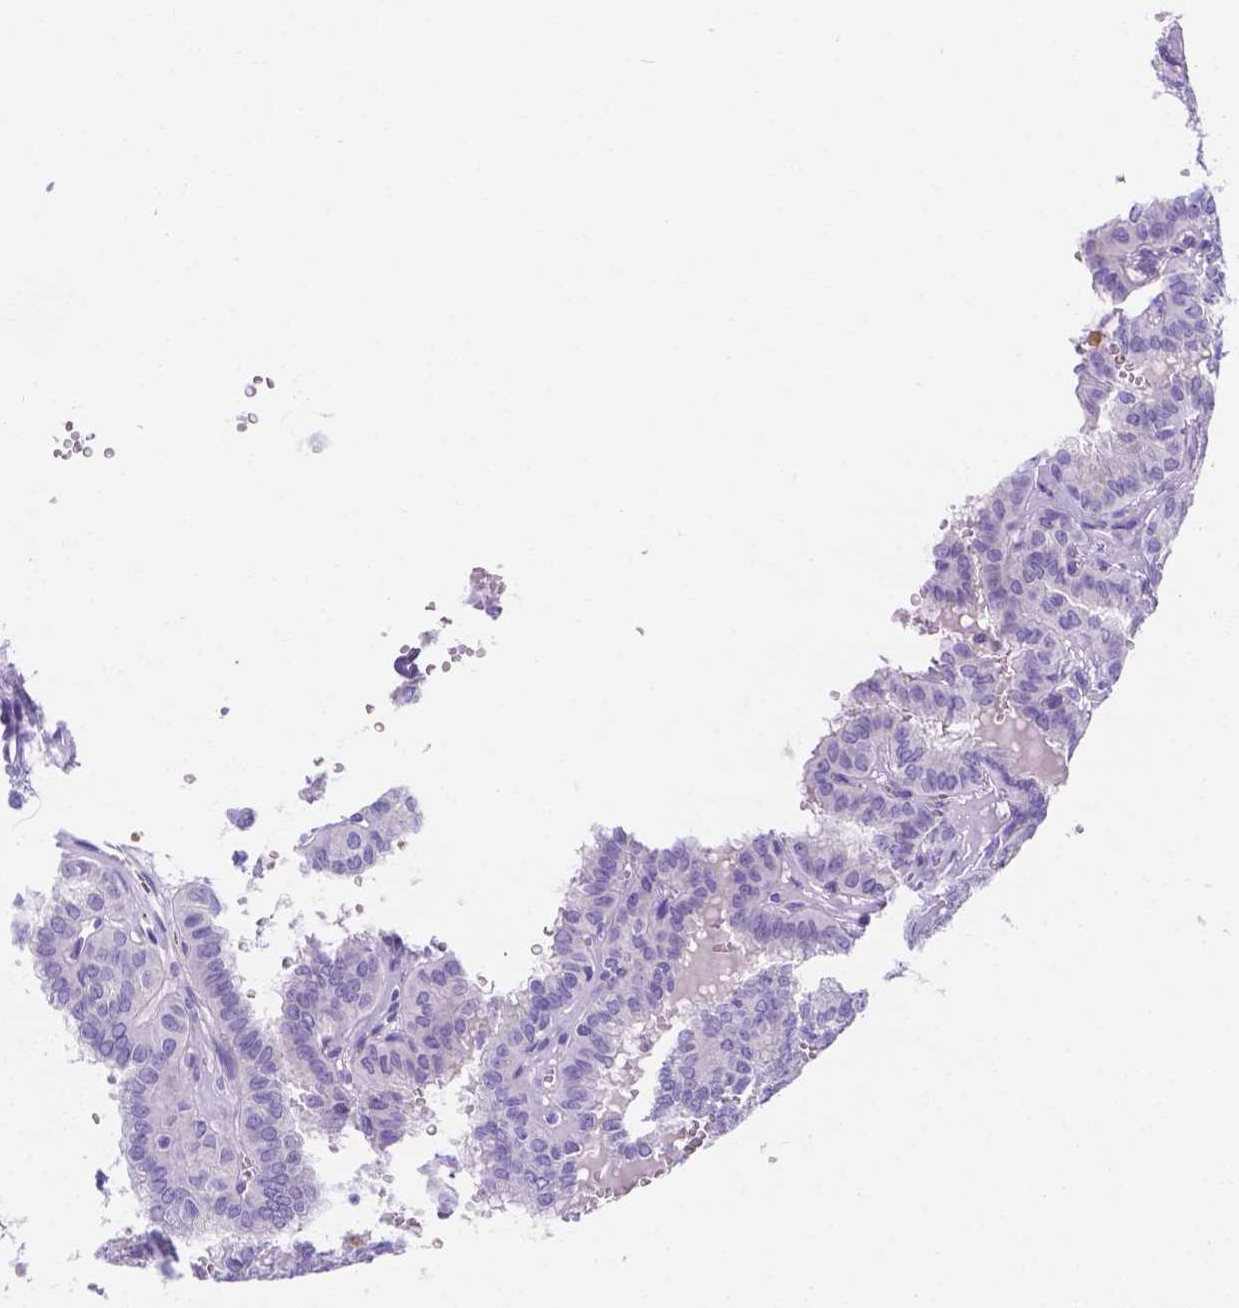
{"staining": {"intensity": "negative", "quantity": "none", "location": "none"}, "tissue": "thyroid cancer", "cell_type": "Tumor cells", "image_type": "cancer", "snomed": [{"axis": "morphology", "description": "Papillary adenocarcinoma, NOS"}, {"axis": "topography", "description": "Thyroid gland"}], "caption": "This is an IHC photomicrograph of thyroid cancer. There is no positivity in tumor cells.", "gene": "MLN", "patient": {"sex": "female", "age": 41}}